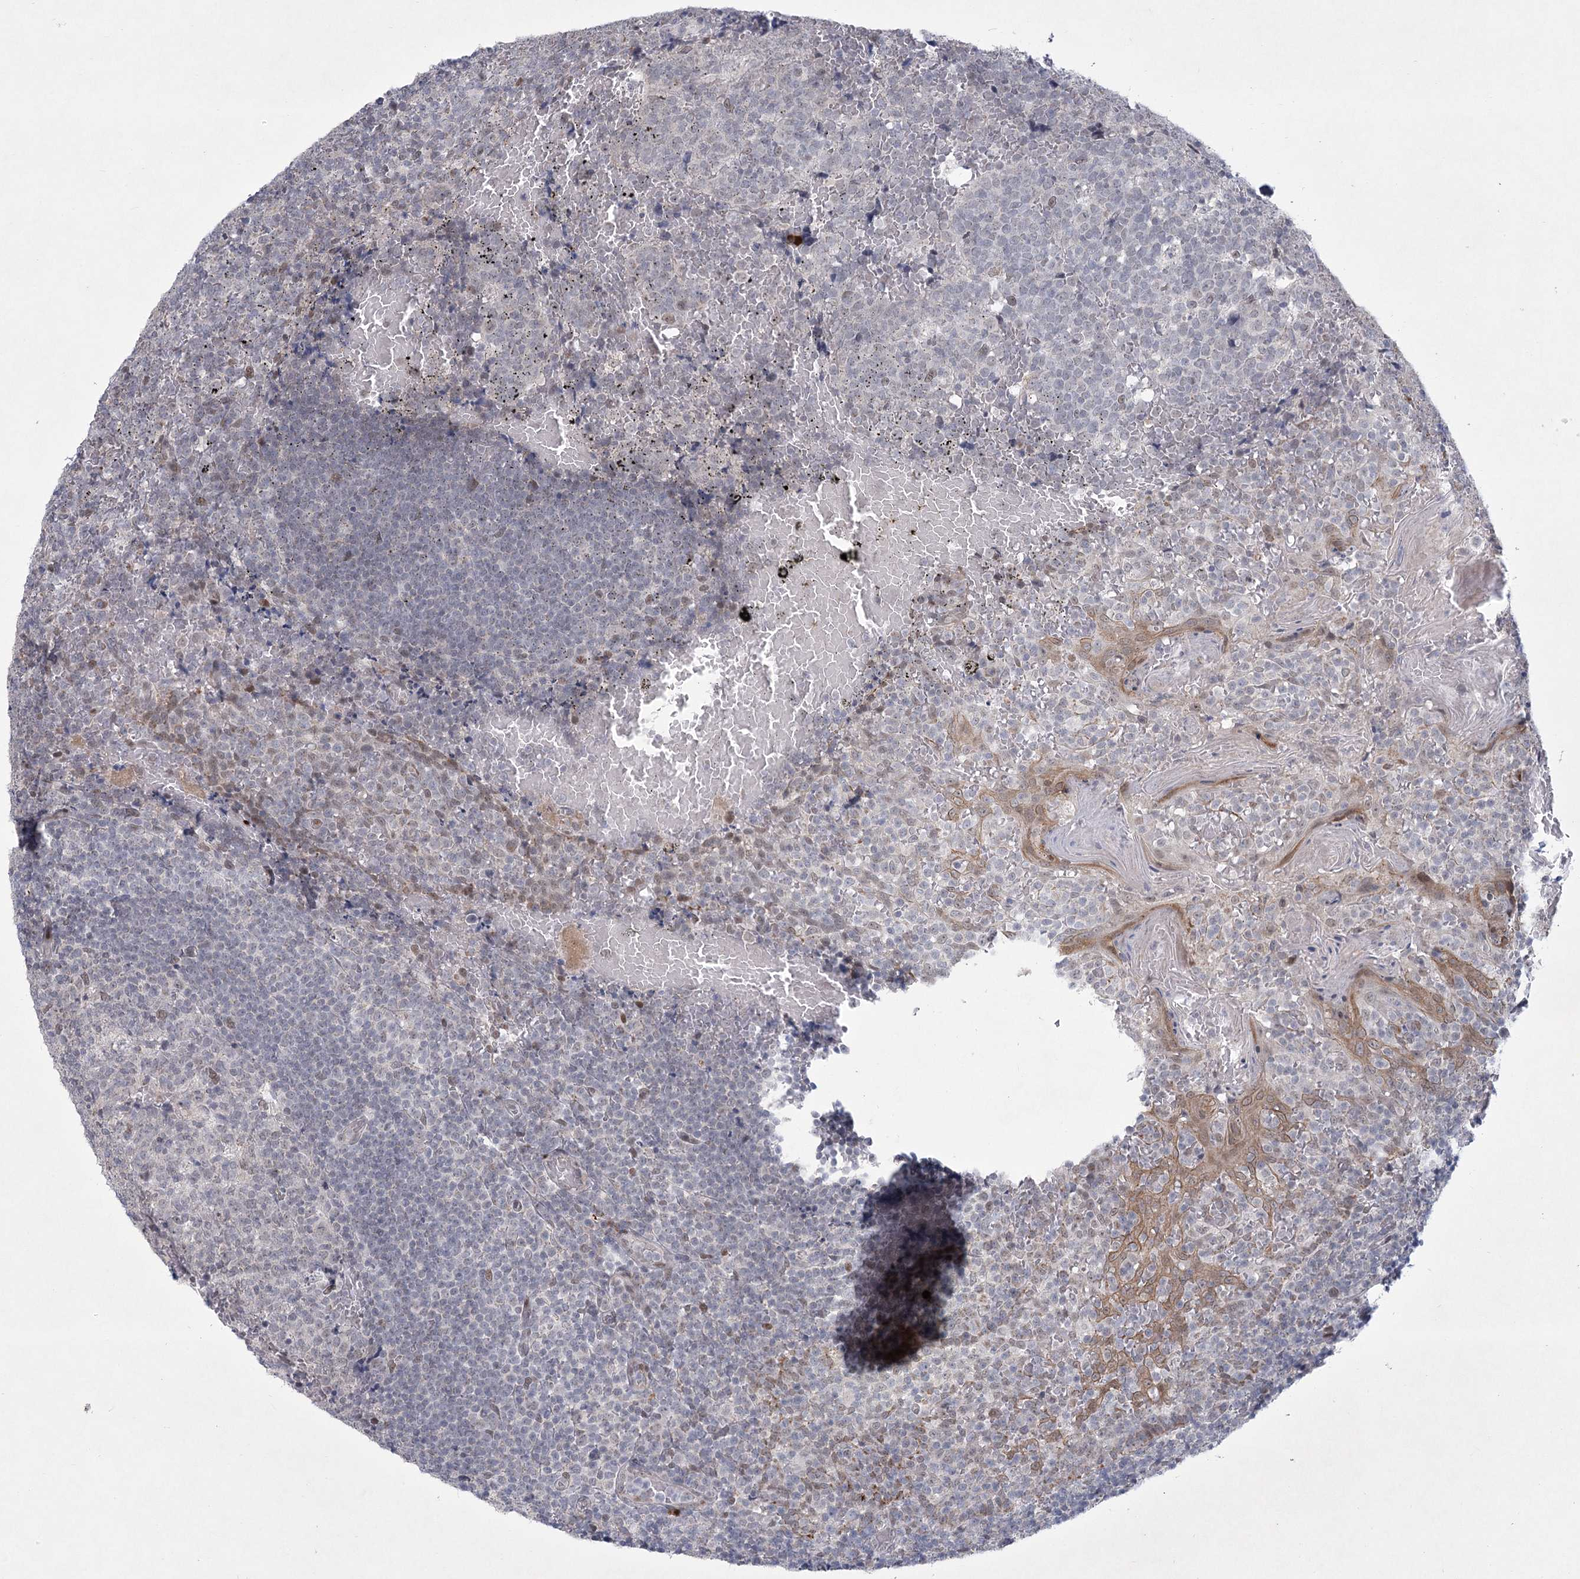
{"staining": {"intensity": "negative", "quantity": "none", "location": "none"}, "tissue": "tonsil", "cell_type": "Germinal center cells", "image_type": "normal", "snomed": [{"axis": "morphology", "description": "Normal tissue, NOS"}, {"axis": "topography", "description": "Tonsil"}], "caption": "Human tonsil stained for a protein using immunohistochemistry (IHC) demonstrates no expression in germinal center cells.", "gene": "CIB4", "patient": {"sex": "female", "age": 19}}